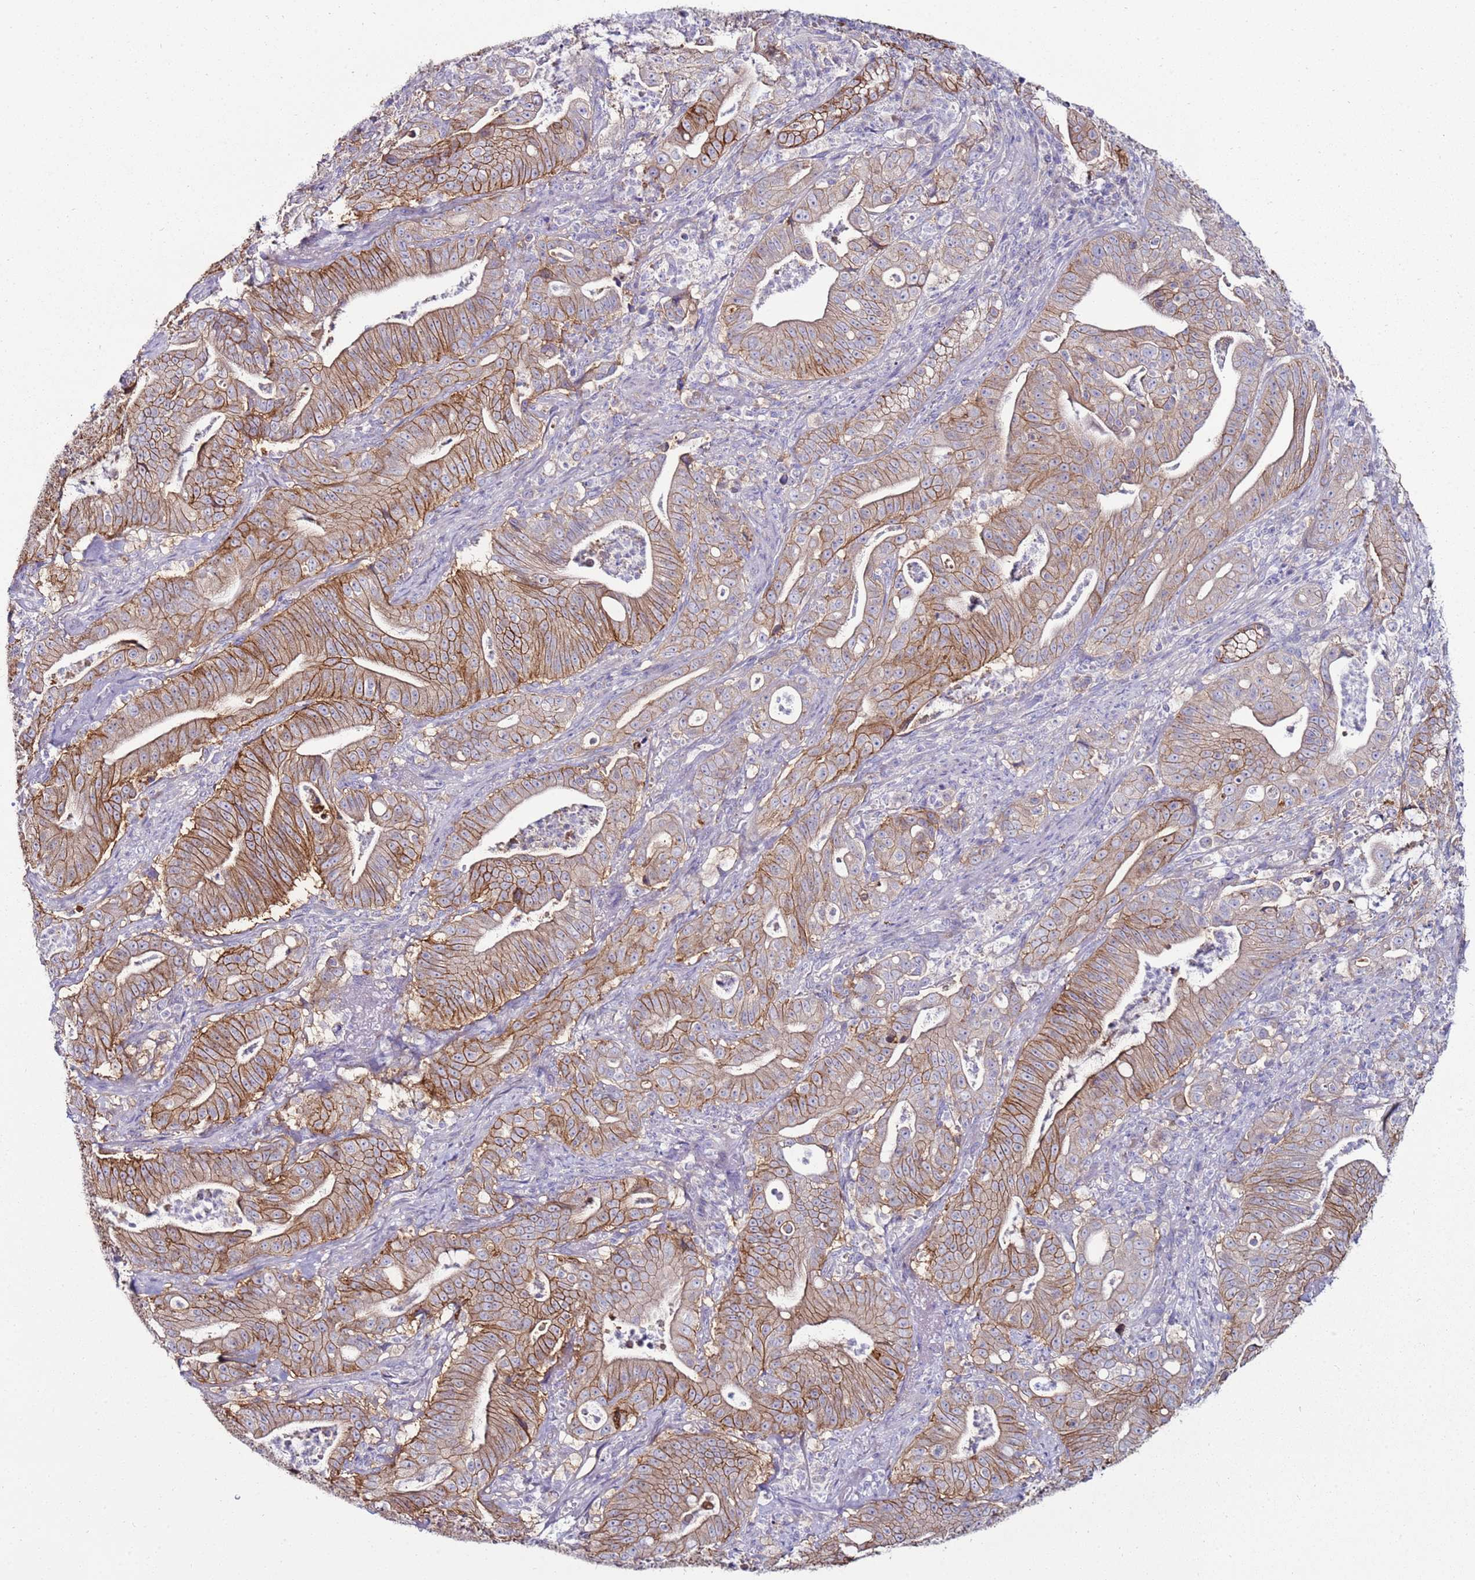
{"staining": {"intensity": "strong", "quantity": ">75%", "location": "cytoplasmic/membranous"}, "tissue": "pancreatic cancer", "cell_type": "Tumor cells", "image_type": "cancer", "snomed": [{"axis": "morphology", "description": "Adenocarcinoma, NOS"}, {"axis": "topography", "description": "Pancreas"}], "caption": "Protein expression analysis of adenocarcinoma (pancreatic) displays strong cytoplasmic/membranous expression in approximately >75% of tumor cells. (DAB IHC with brightfield microscopy, high magnification).", "gene": "GPN3", "patient": {"sex": "male", "age": 71}}